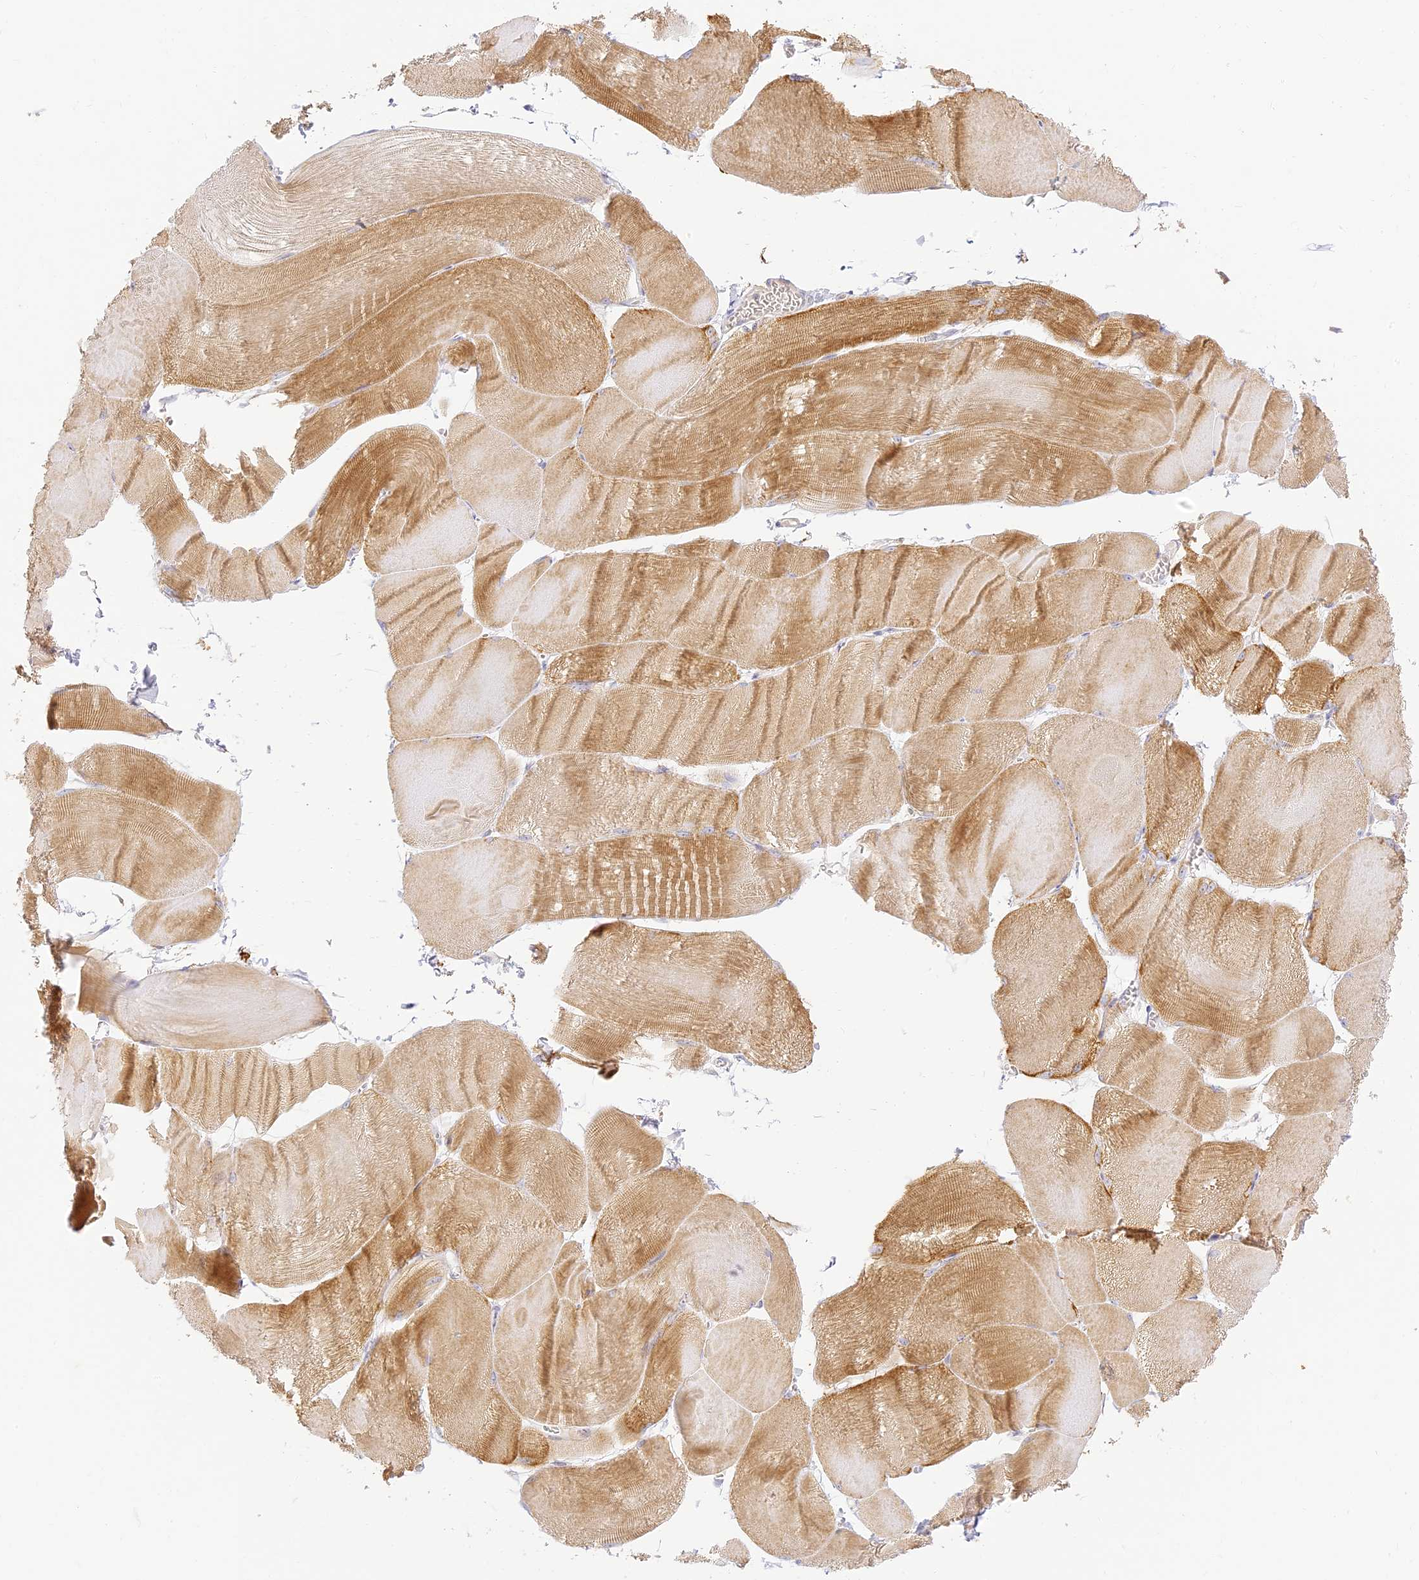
{"staining": {"intensity": "moderate", "quantity": ">75%", "location": "cytoplasmic/membranous"}, "tissue": "skeletal muscle", "cell_type": "Myocytes", "image_type": "normal", "snomed": [{"axis": "morphology", "description": "Normal tissue, NOS"}, {"axis": "morphology", "description": "Basal cell carcinoma"}, {"axis": "topography", "description": "Skeletal muscle"}], "caption": "The micrograph shows a brown stain indicating the presence of a protein in the cytoplasmic/membranous of myocytes in skeletal muscle.", "gene": "LRRC15", "patient": {"sex": "female", "age": 64}}